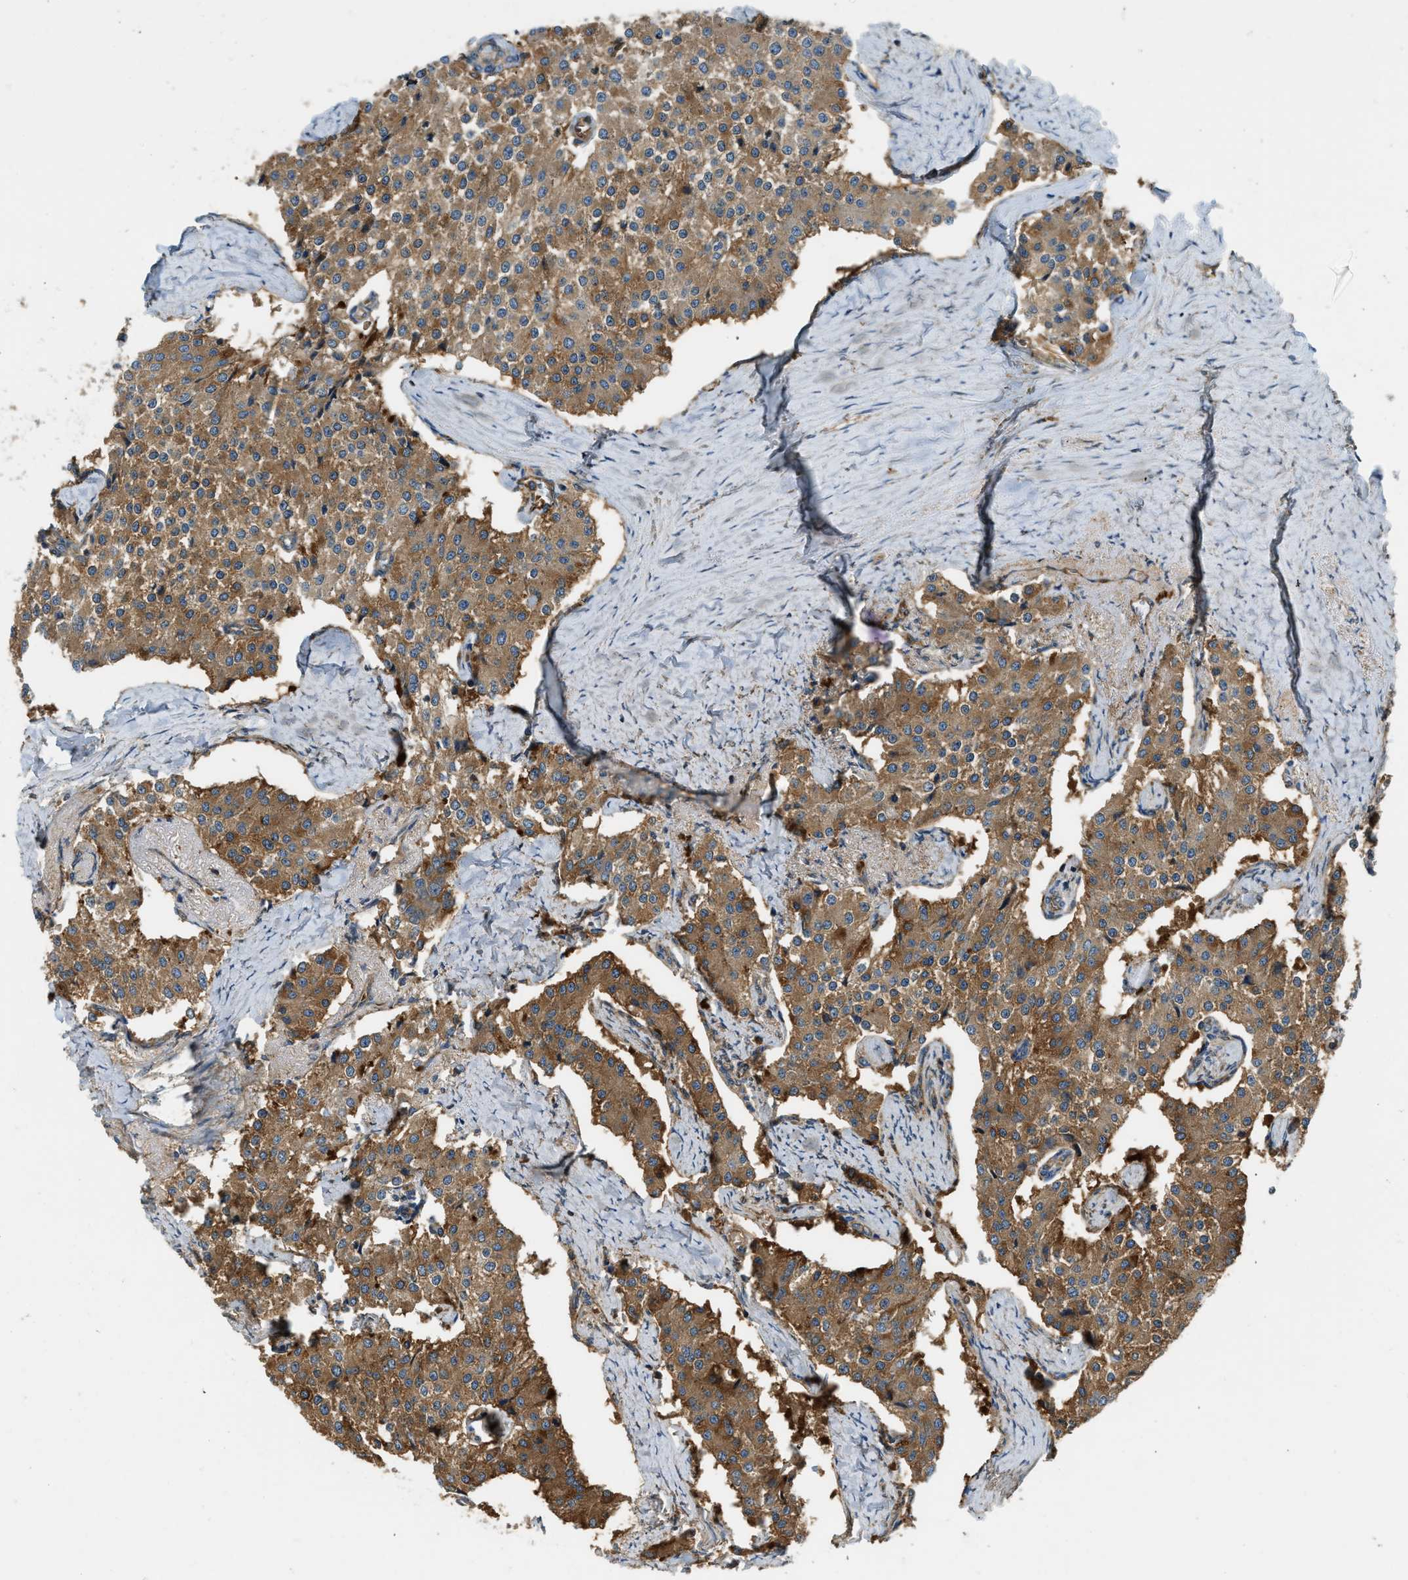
{"staining": {"intensity": "moderate", "quantity": ">75%", "location": "cytoplasmic/membranous"}, "tissue": "carcinoid", "cell_type": "Tumor cells", "image_type": "cancer", "snomed": [{"axis": "morphology", "description": "Carcinoid, malignant, NOS"}, {"axis": "topography", "description": "Colon"}], "caption": "A photomicrograph showing moderate cytoplasmic/membranous expression in approximately >75% of tumor cells in carcinoid, as visualized by brown immunohistochemical staining.", "gene": "BAG4", "patient": {"sex": "female", "age": 52}}